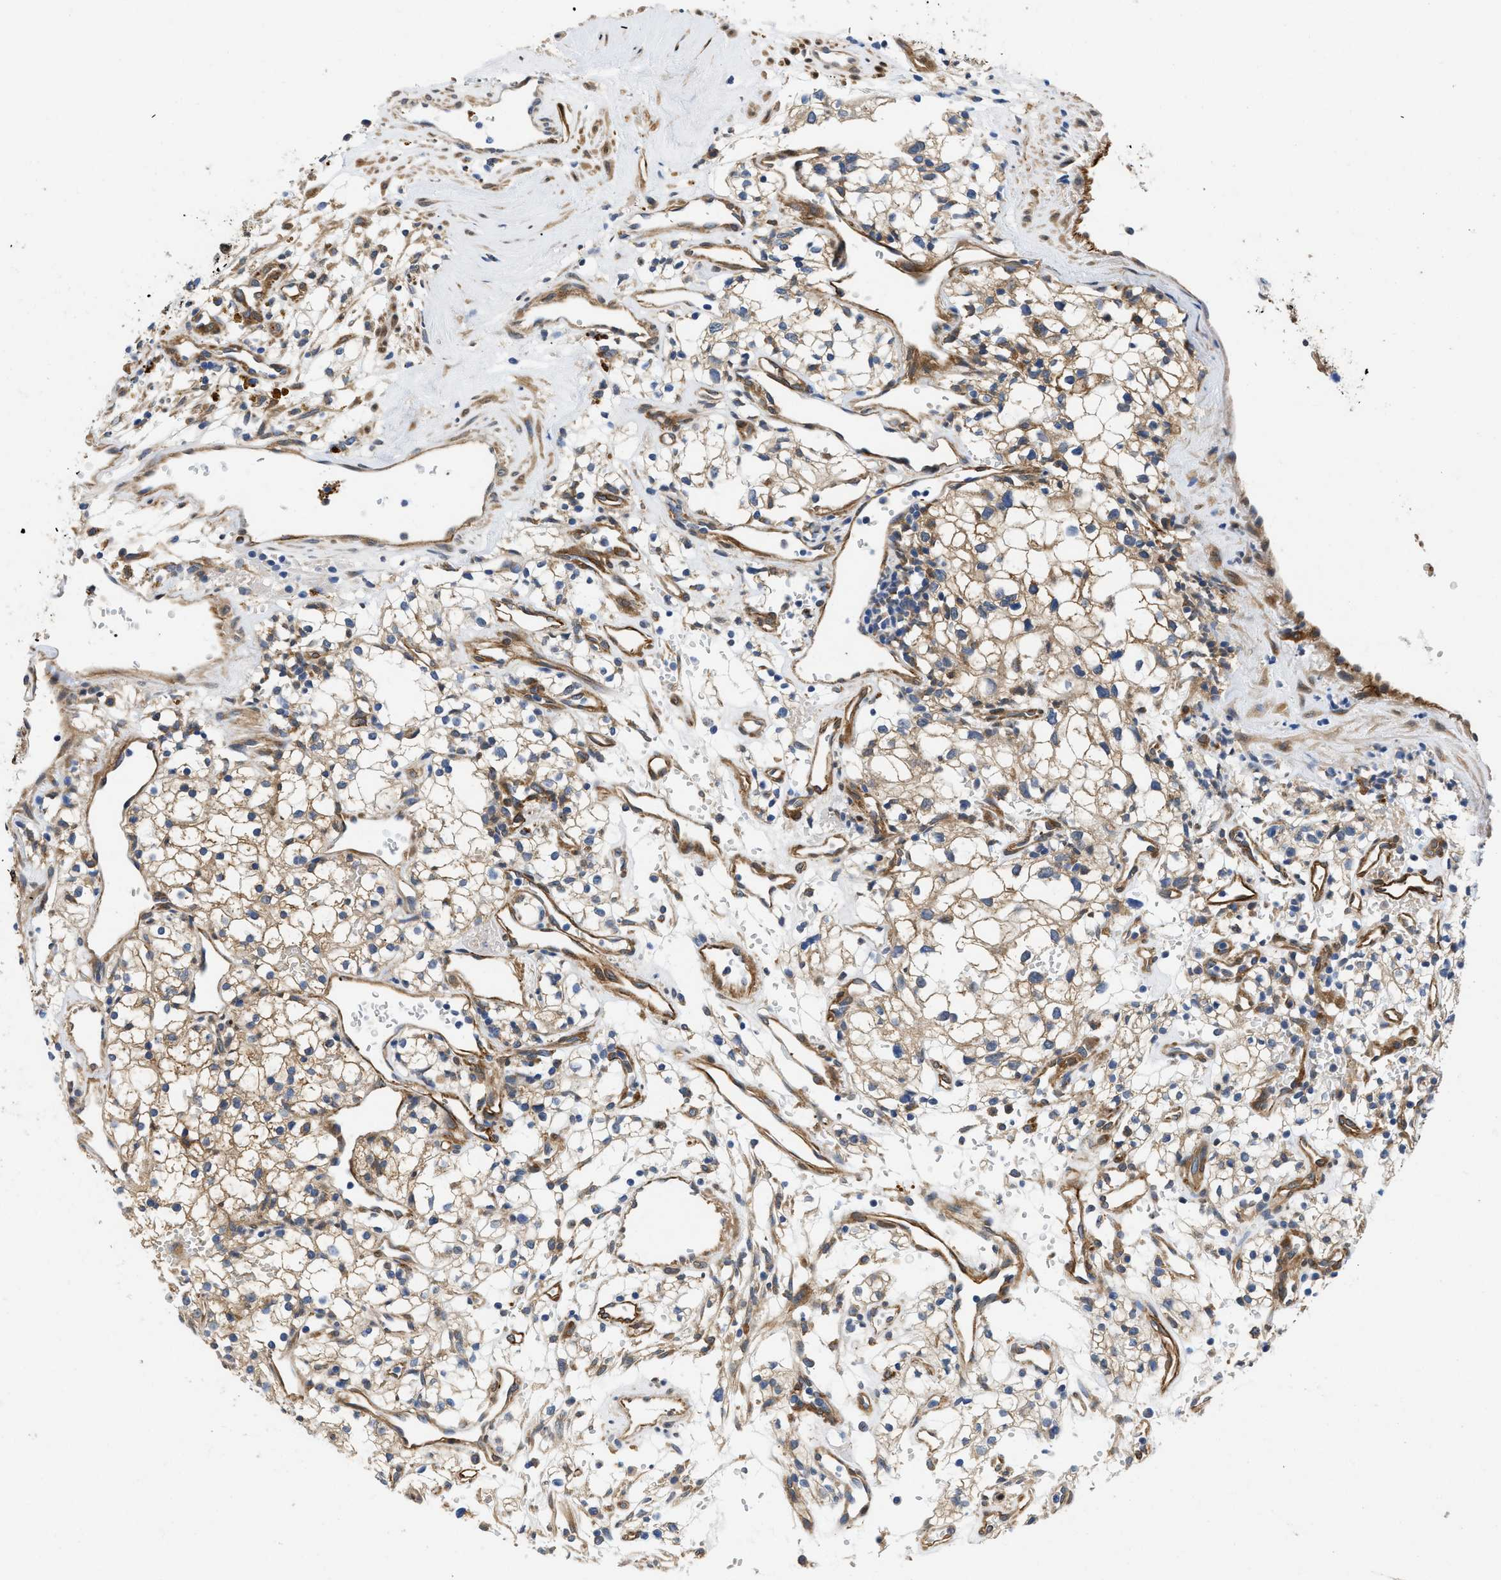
{"staining": {"intensity": "weak", "quantity": ">75%", "location": "cytoplasmic/membranous"}, "tissue": "renal cancer", "cell_type": "Tumor cells", "image_type": "cancer", "snomed": [{"axis": "morphology", "description": "Adenocarcinoma, NOS"}, {"axis": "topography", "description": "Kidney"}], "caption": "This image shows immunohistochemistry staining of renal cancer (adenocarcinoma), with low weak cytoplasmic/membranous positivity in about >75% of tumor cells.", "gene": "RAPH1", "patient": {"sex": "male", "age": 59}}